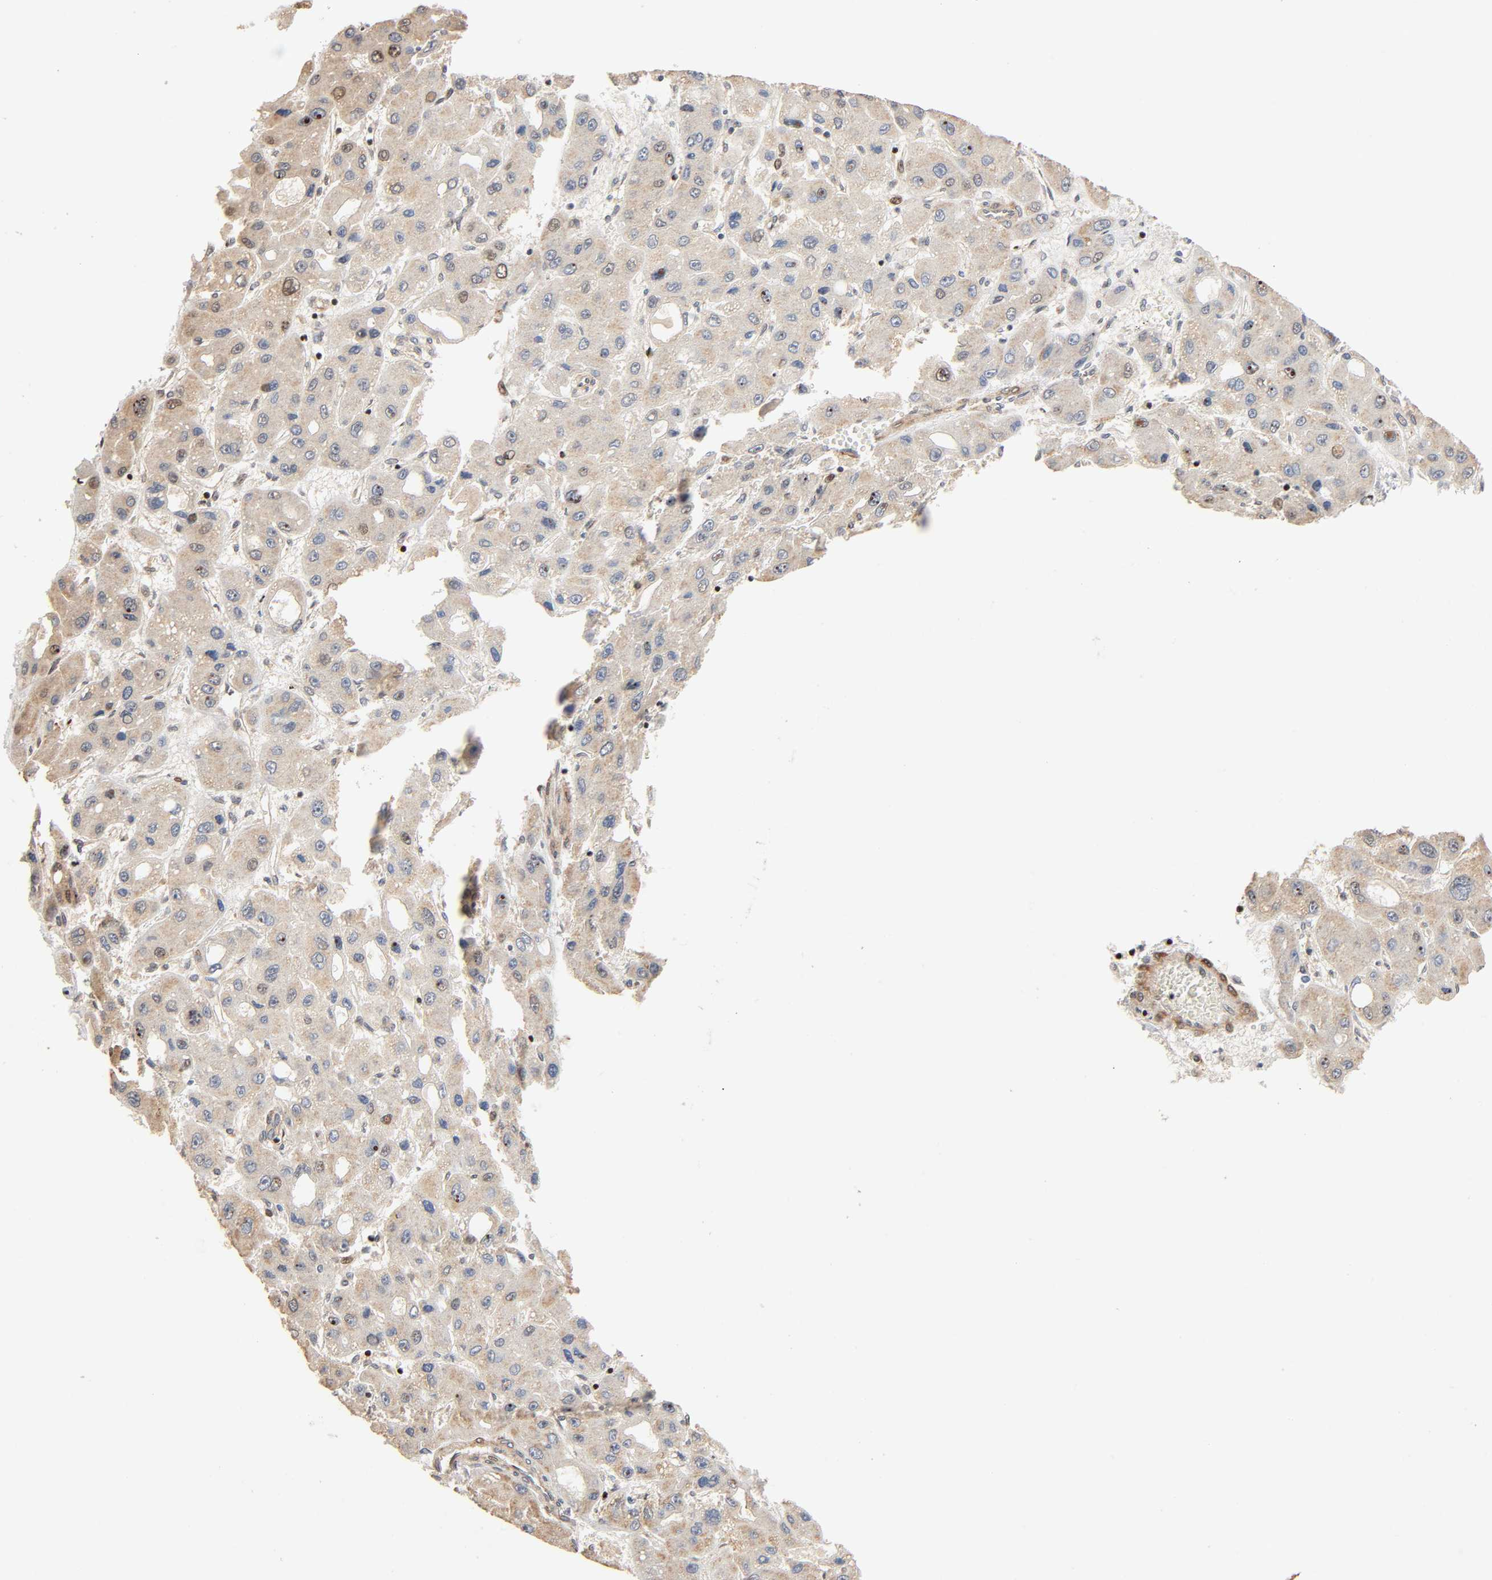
{"staining": {"intensity": "moderate", "quantity": ">75%", "location": "cytoplasmic/membranous,nuclear"}, "tissue": "liver cancer", "cell_type": "Tumor cells", "image_type": "cancer", "snomed": [{"axis": "morphology", "description": "Carcinoma, Hepatocellular, NOS"}, {"axis": "topography", "description": "Liver"}], "caption": "This image shows IHC staining of human hepatocellular carcinoma (liver), with medium moderate cytoplasmic/membranous and nuclear positivity in about >75% of tumor cells.", "gene": "NEMF", "patient": {"sex": "male", "age": 55}}